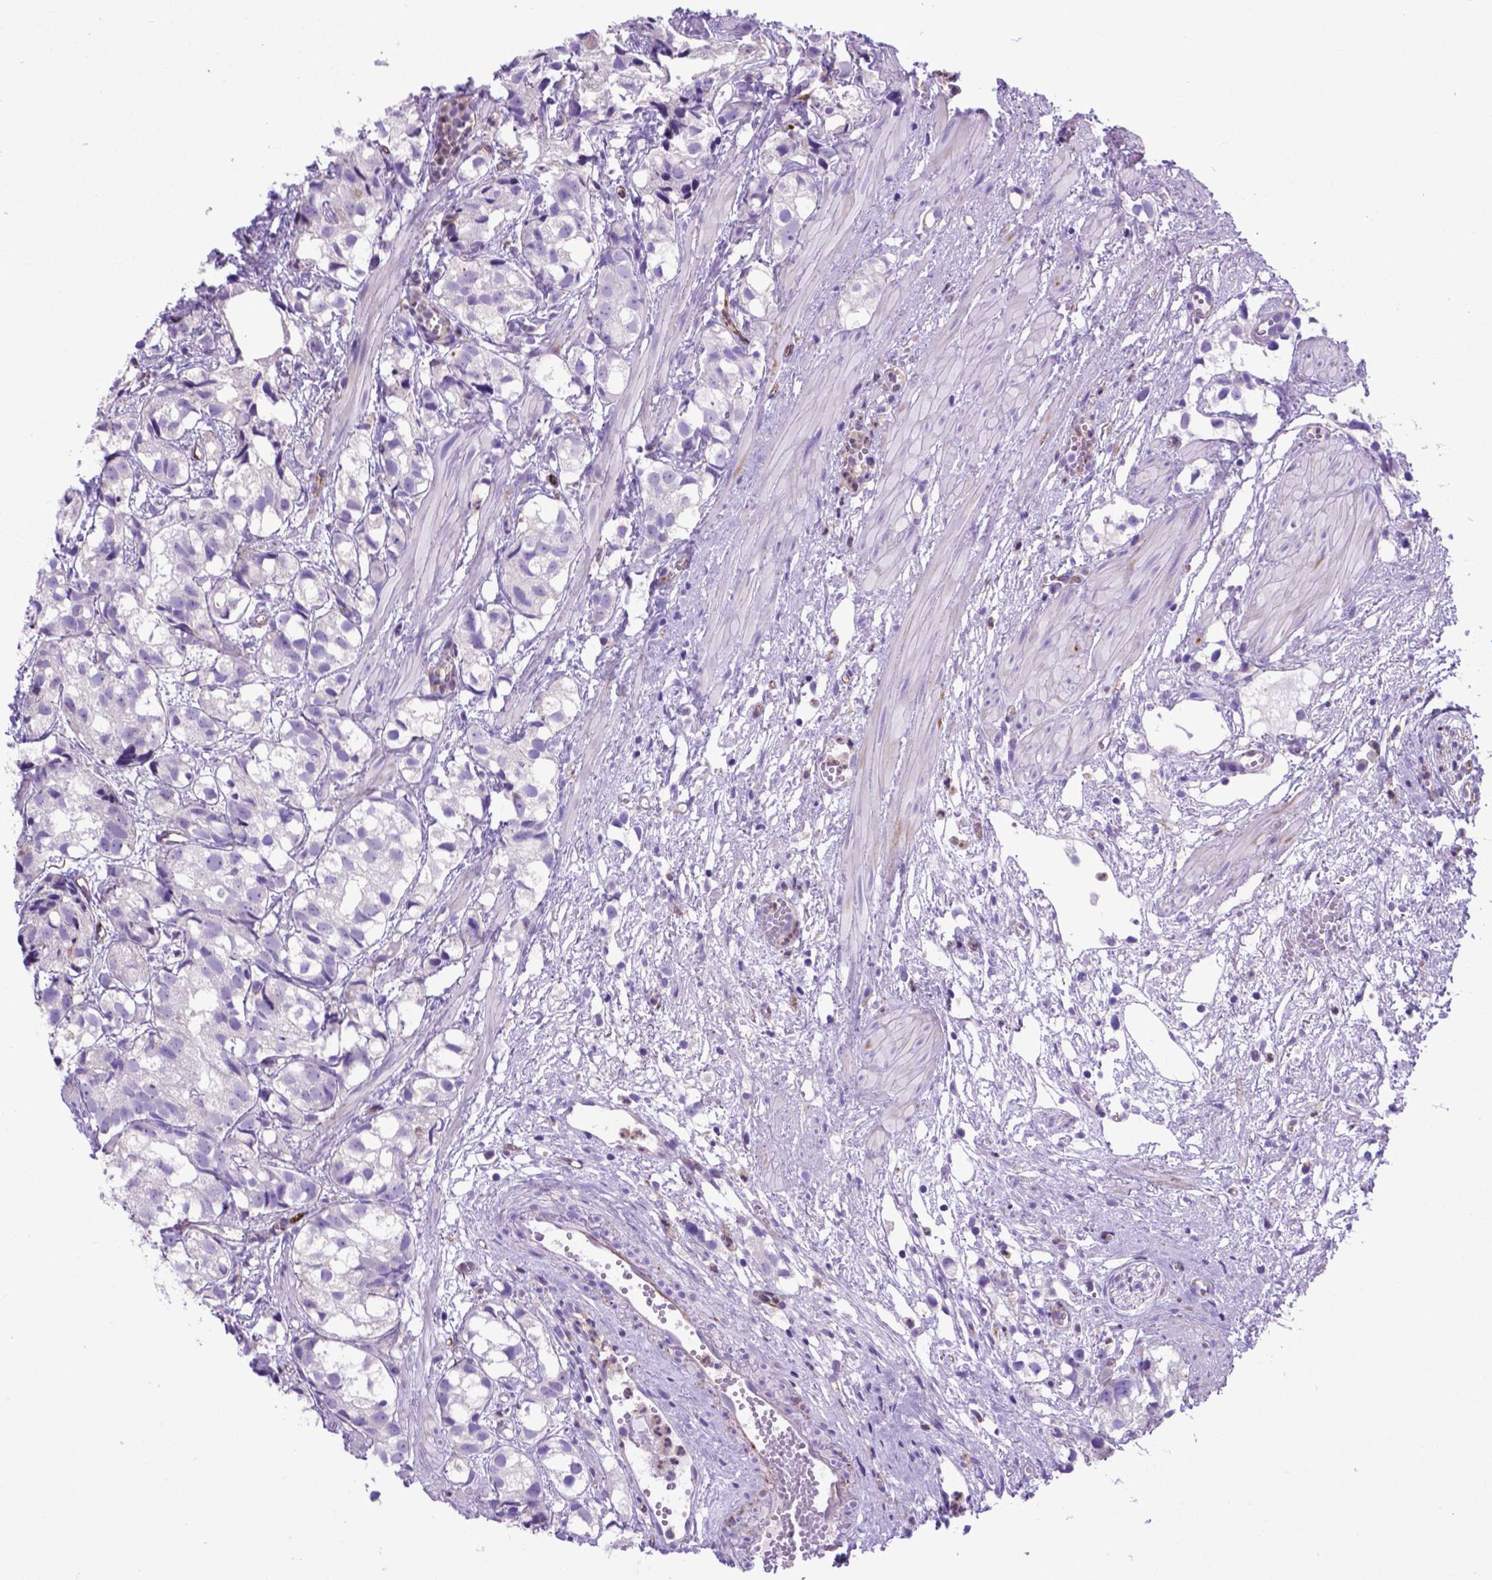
{"staining": {"intensity": "negative", "quantity": "none", "location": "none"}, "tissue": "prostate cancer", "cell_type": "Tumor cells", "image_type": "cancer", "snomed": [{"axis": "morphology", "description": "Adenocarcinoma, High grade"}, {"axis": "topography", "description": "Prostate"}], "caption": "A high-resolution micrograph shows immunohistochemistry (IHC) staining of high-grade adenocarcinoma (prostate), which exhibits no significant expression in tumor cells.", "gene": "LZTR1", "patient": {"sex": "male", "age": 68}}